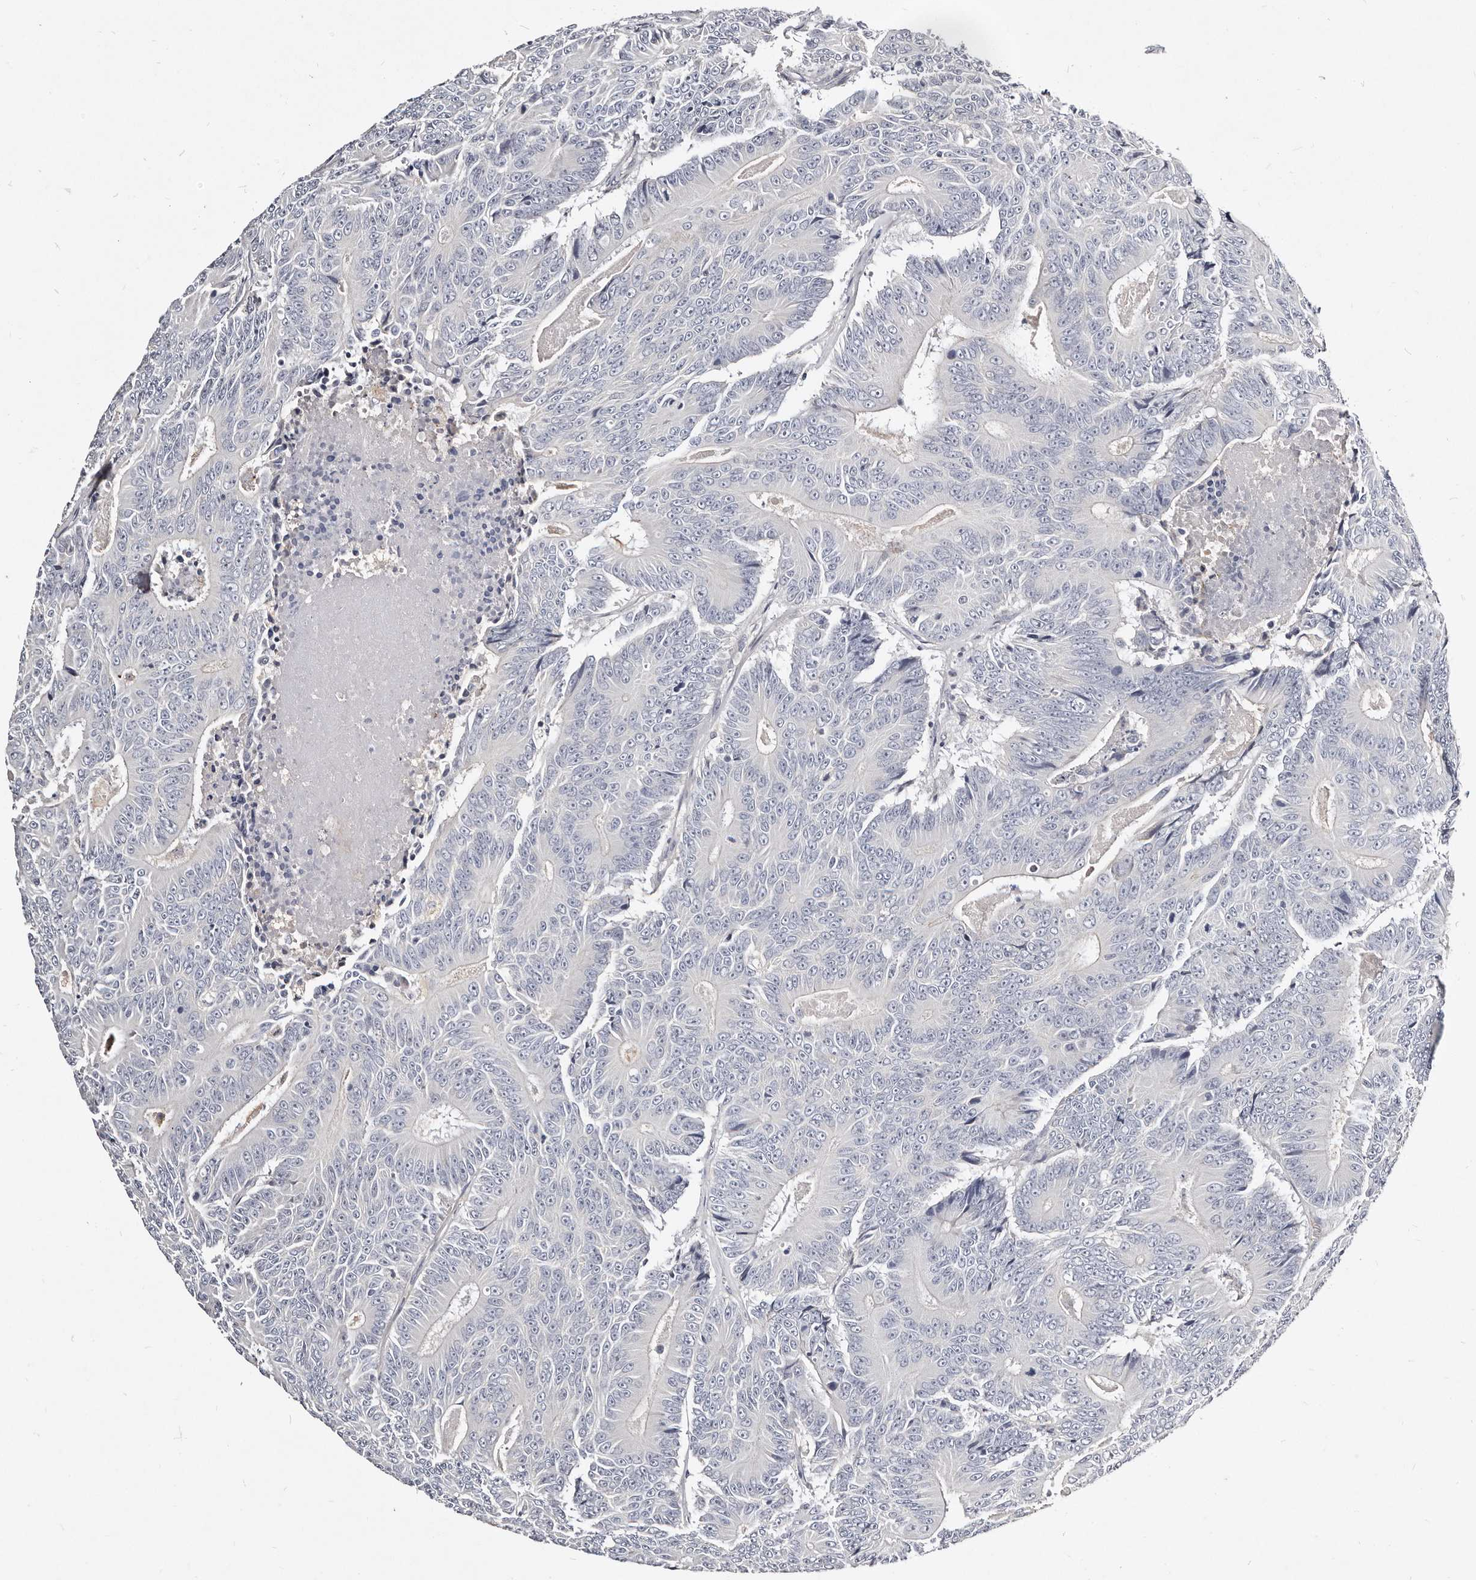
{"staining": {"intensity": "negative", "quantity": "none", "location": "none"}, "tissue": "colorectal cancer", "cell_type": "Tumor cells", "image_type": "cancer", "snomed": [{"axis": "morphology", "description": "Adenocarcinoma, NOS"}, {"axis": "topography", "description": "Colon"}], "caption": "High power microscopy photomicrograph of an immunohistochemistry histopathology image of colorectal adenocarcinoma, revealing no significant expression in tumor cells.", "gene": "MRPS33", "patient": {"sex": "male", "age": 83}}